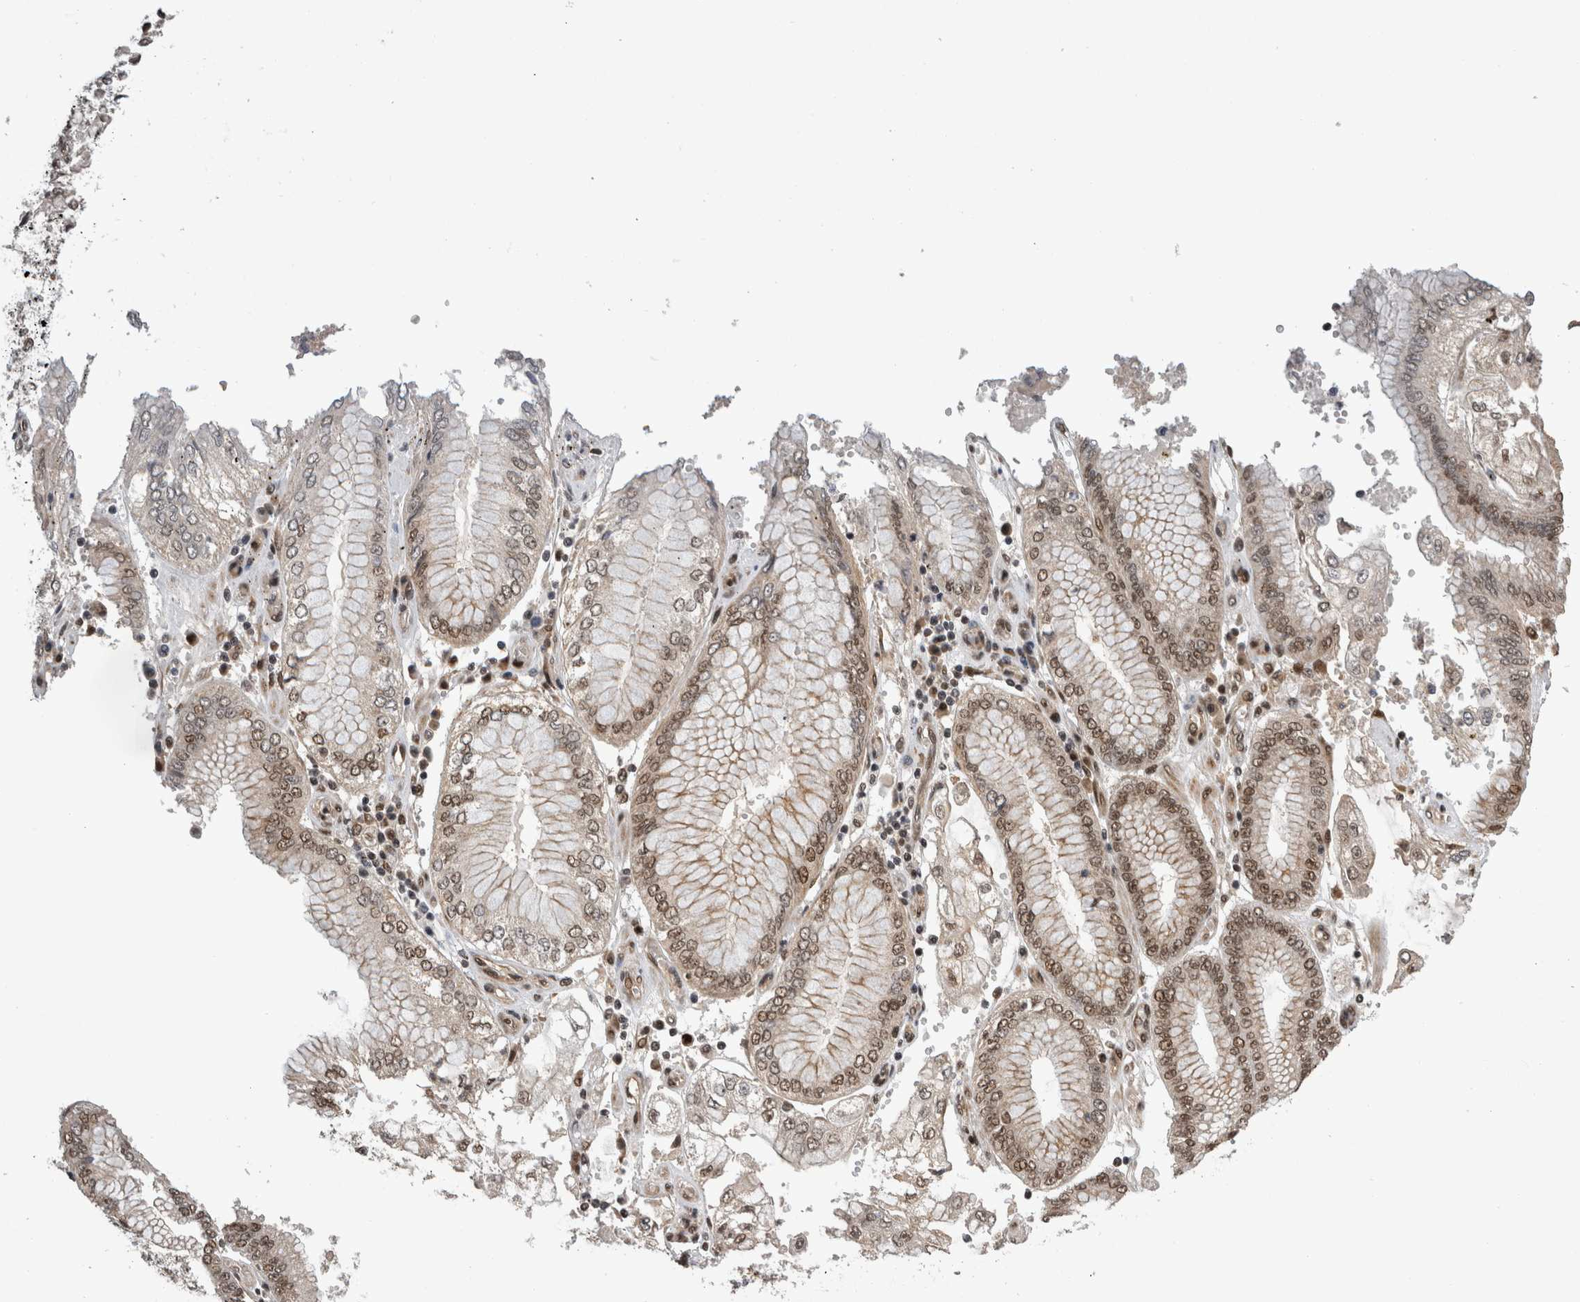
{"staining": {"intensity": "weak", "quantity": ">75%", "location": "nuclear"}, "tissue": "stomach cancer", "cell_type": "Tumor cells", "image_type": "cancer", "snomed": [{"axis": "morphology", "description": "Adenocarcinoma, NOS"}, {"axis": "topography", "description": "Stomach"}], "caption": "This photomicrograph exhibits IHC staining of human stomach cancer, with low weak nuclear expression in approximately >75% of tumor cells.", "gene": "CPSF2", "patient": {"sex": "male", "age": 76}}